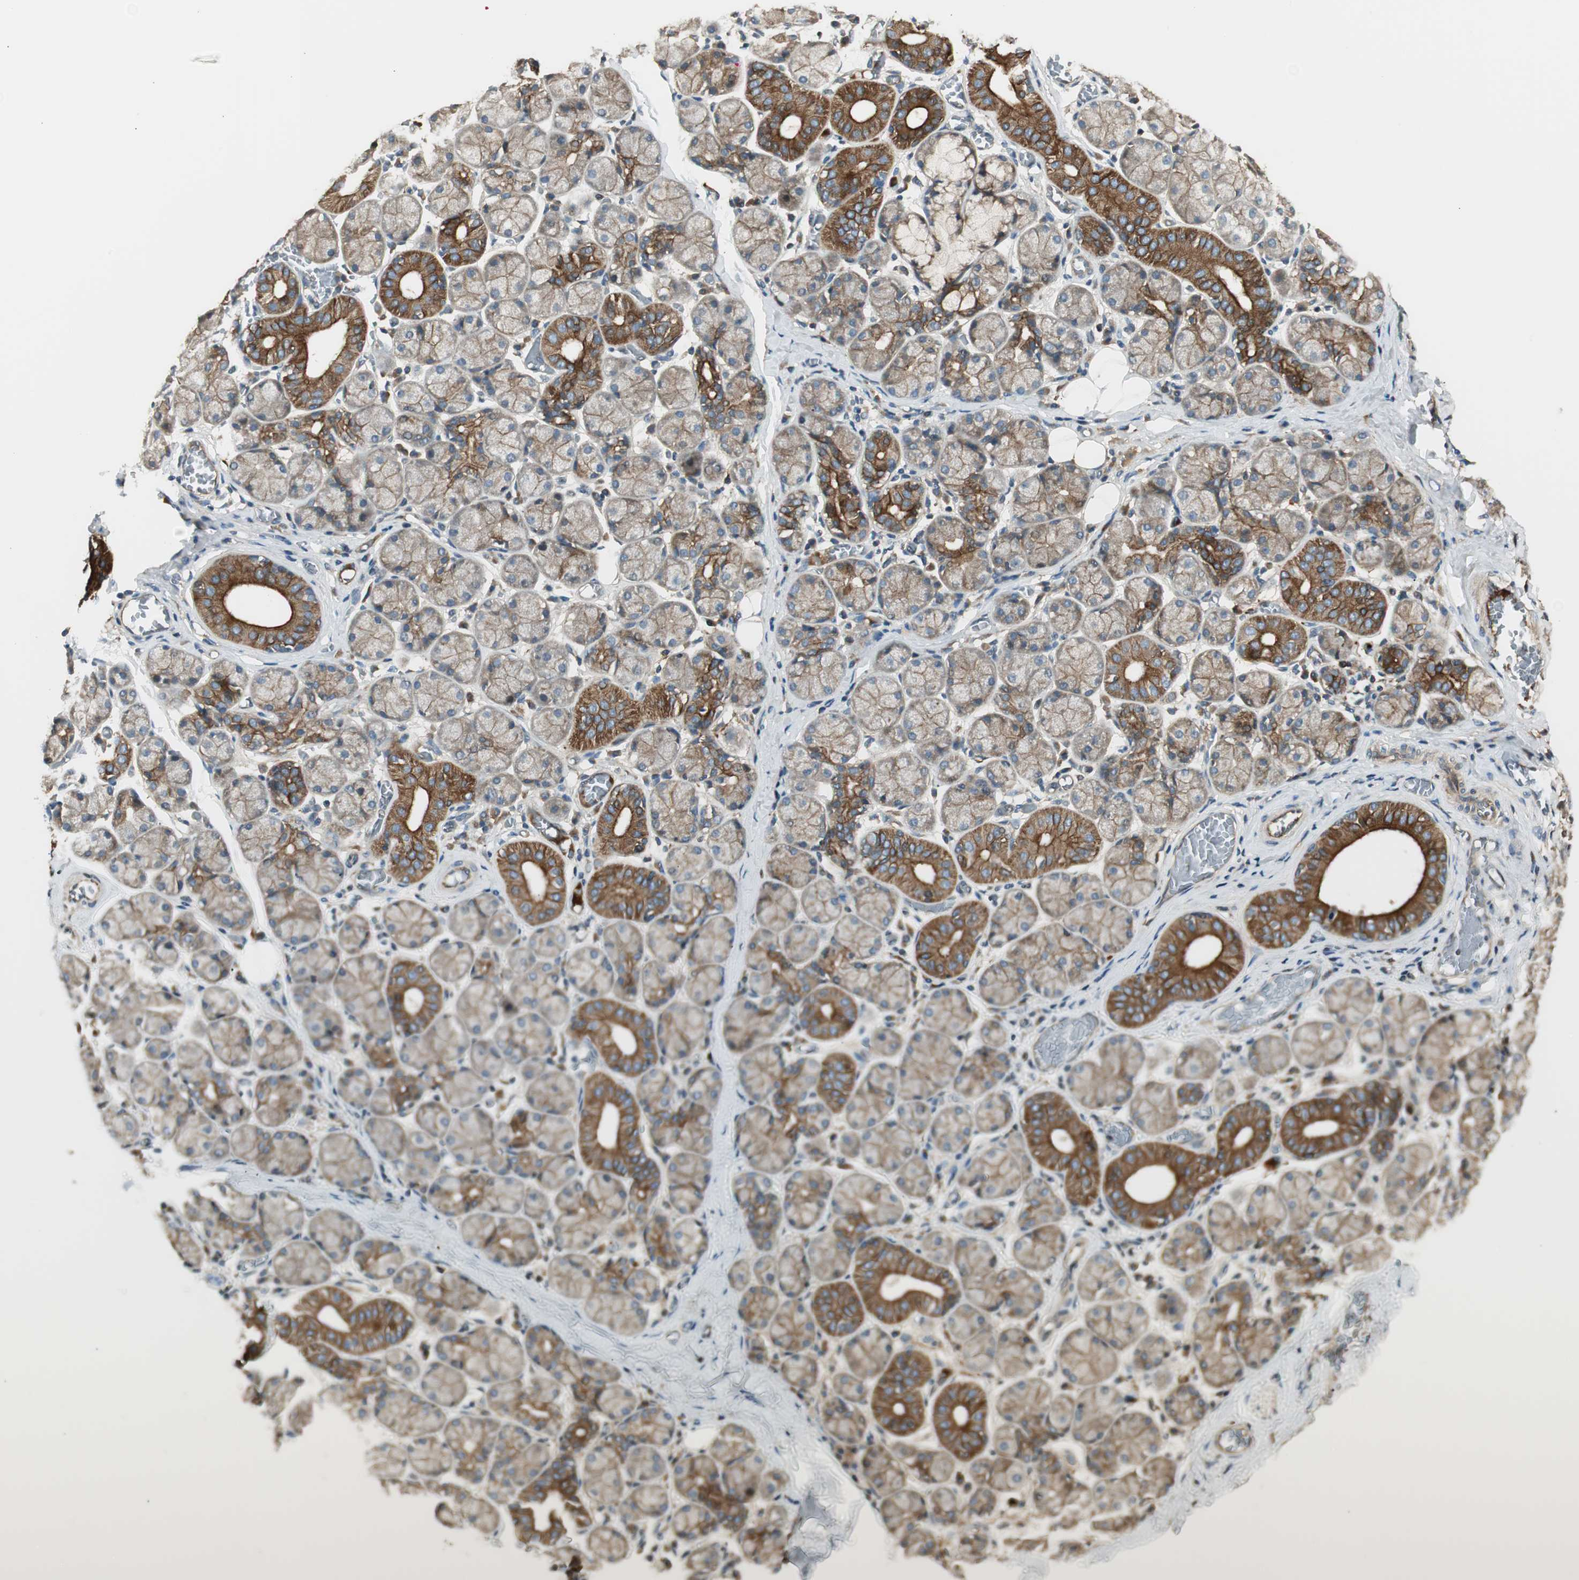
{"staining": {"intensity": "moderate", "quantity": "25%-75%", "location": "cytoplasmic/membranous"}, "tissue": "salivary gland", "cell_type": "Glandular cells", "image_type": "normal", "snomed": [{"axis": "morphology", "description": "Normal tissue, NOS"}, {"axis": "topography", "description": "Salivary gland"}], "caption": "Moderate cytoplasmic/membranous staining is appreciated in about 25%-75% of glandular cells in benign salivary gland. The protein is stained brown, and the nuclei are stained in blue (DAB (3,3'-diaminobenzidine) IHC with brightfield microscopy, high magnification).", "gene": "PFDN5", "patient": {"sex": "female", "age": 24}}